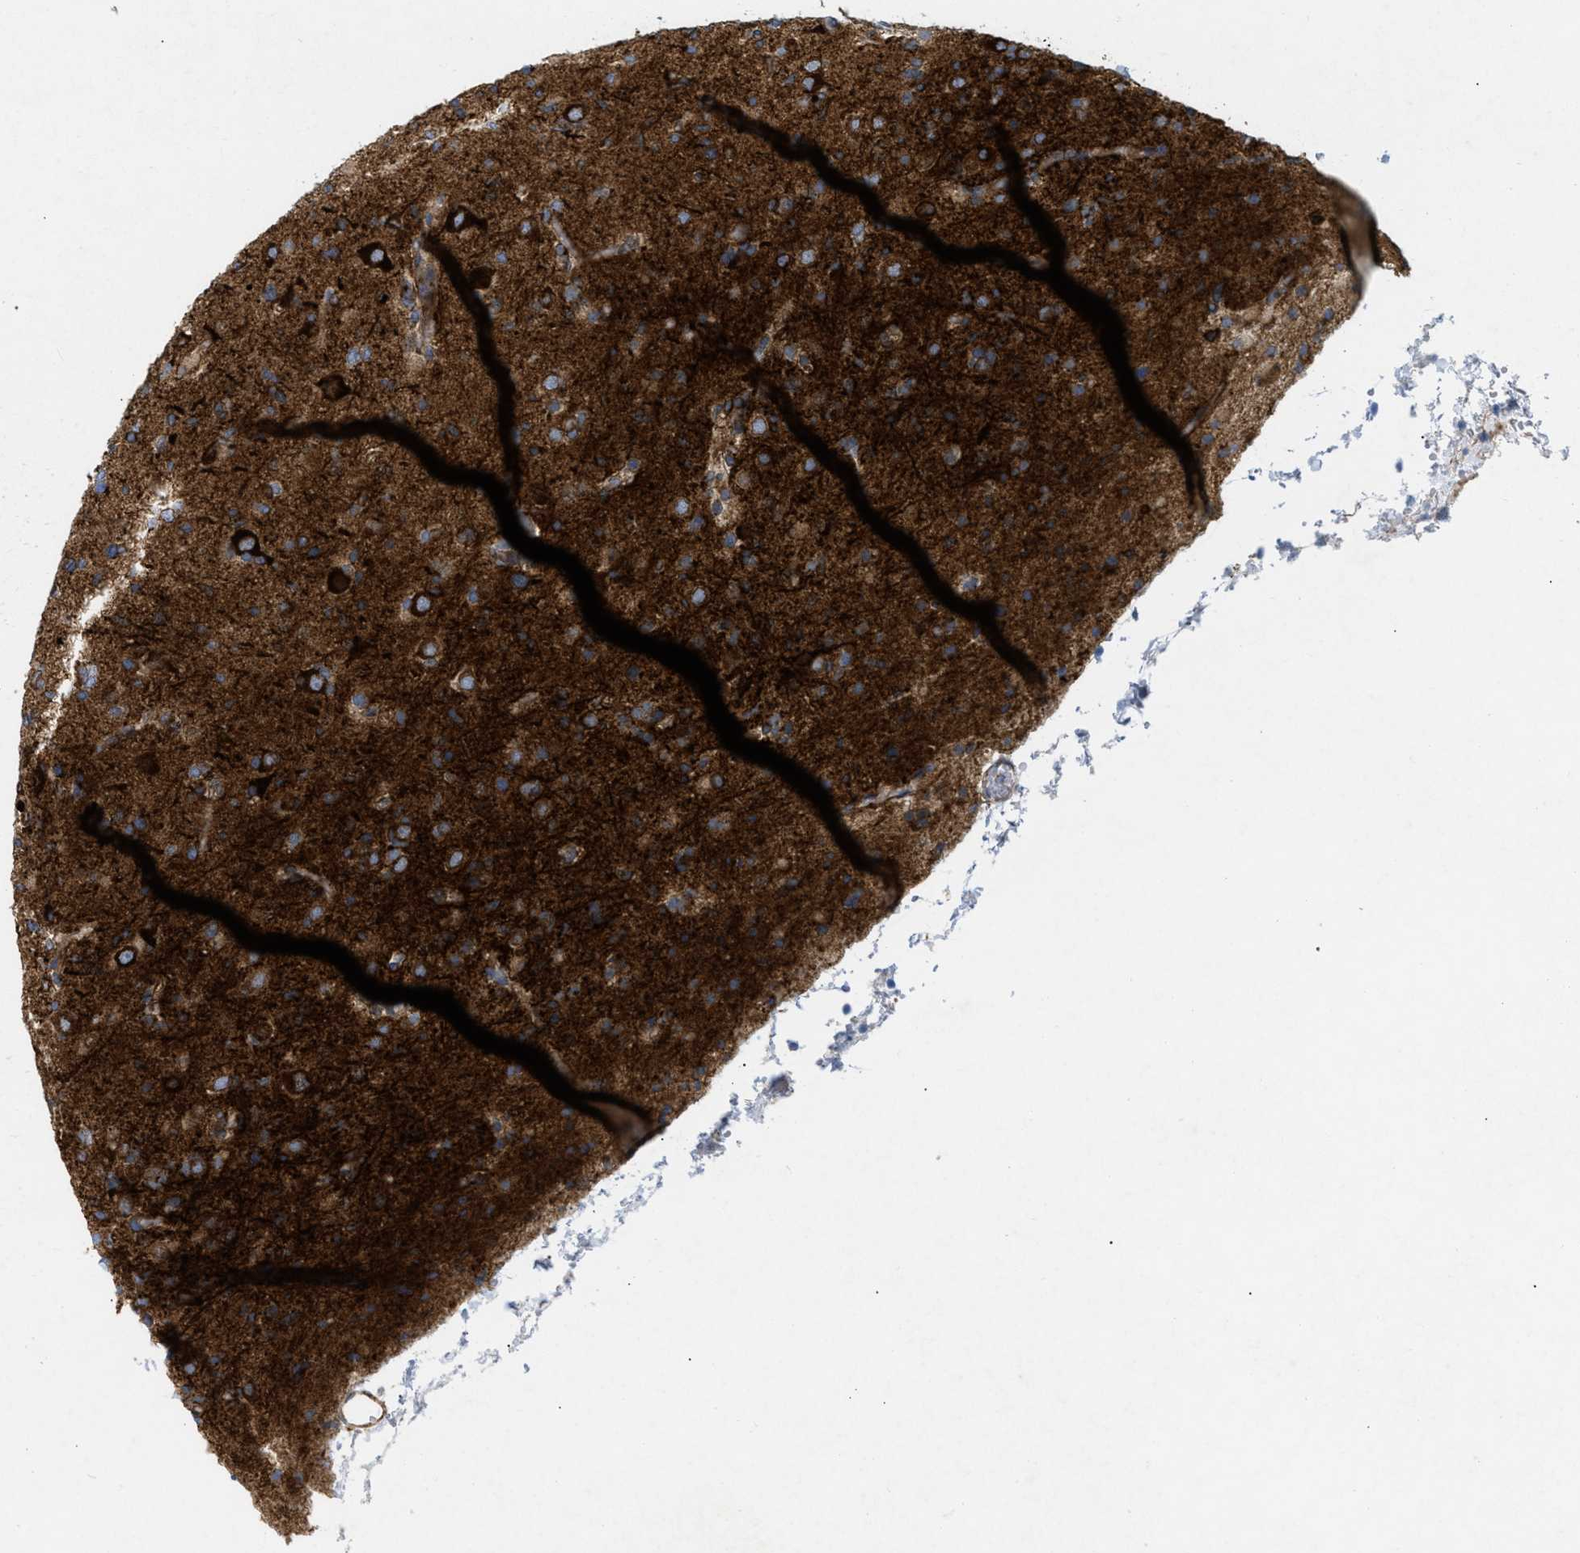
{"staining": {"intensity": "strong", "quantity": ">75%", "location": "cytoplasmic/membranous"}, "tissue": "glioma", "cell_type": "Tumor cells", "image_type": "cancer", "snomed": [{"axis": "morphology", "description": "Glioma, malignant, Low grade"}, {"axis": "topography", "description": "Brain"}], "caption": "This is an image of immunohistochemistry staining of glioma, which shows strong staining in the cytoplasmic/membranous of tumor cells.", "gene": "DCTN4", "patient": {"sex": "female", "age": 22}}